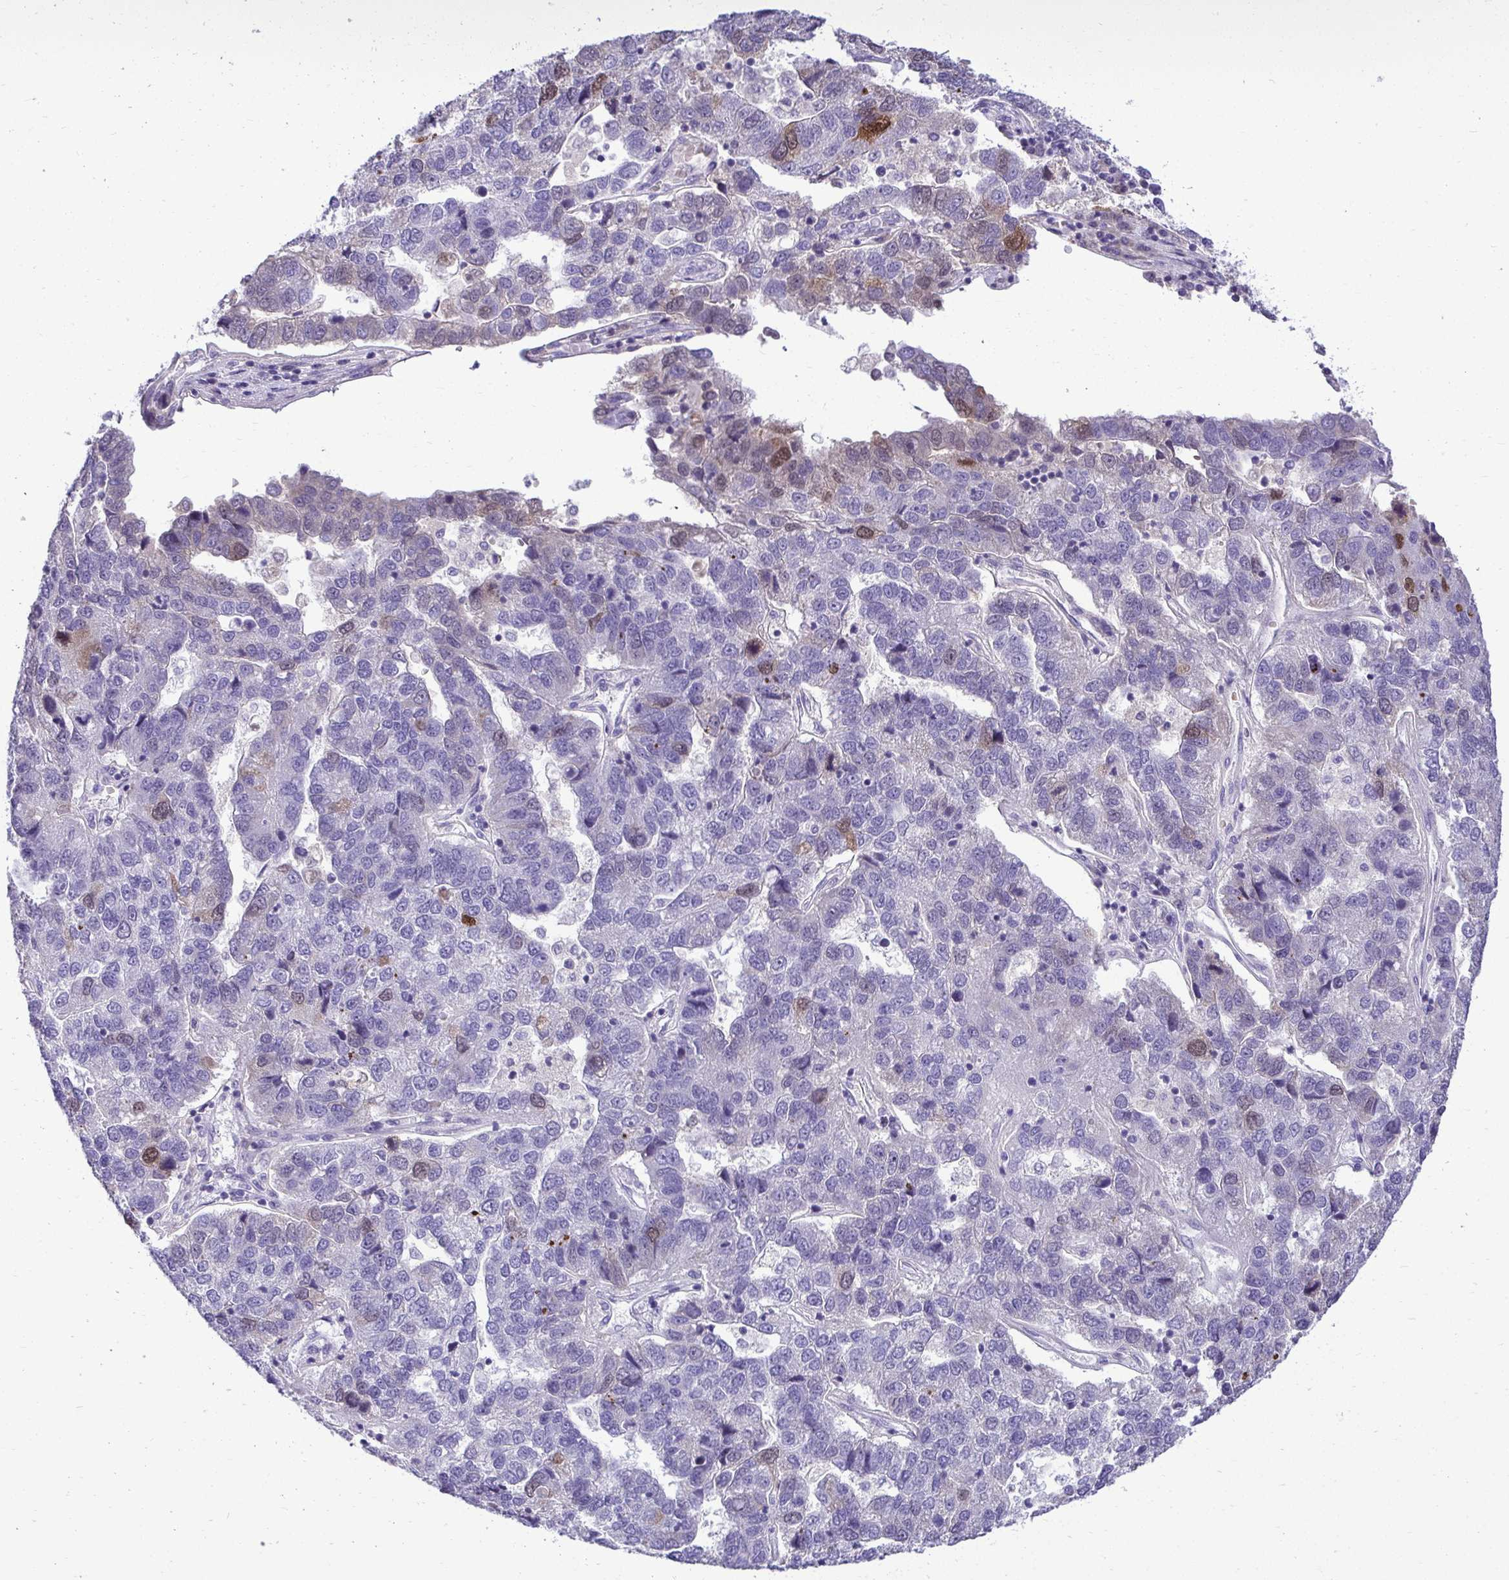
{"staining": {"intensity": "moderate", "quantity": "<25%", "location": "cytoplasmic/membranous,nuclear"}, "tissue": "pancreatic cancer", "cell_type": "Tumor cells", "image_type": "cancer", "snomed": [{"axis": "morphology", "description": "Adenocarcinoma, NOS"}, {"axis": "topography", "description": "Pancreas"}], "caption": "A brown stain shows moderate cytoplasmic/membranous and nuclear positivity of a protein in pancreatic cancer (adenocarcinoma) tumor cells. Nuclei are stained in blue.", "gene": "CDC20", "patient": {"sex": "female", "age": 61}}